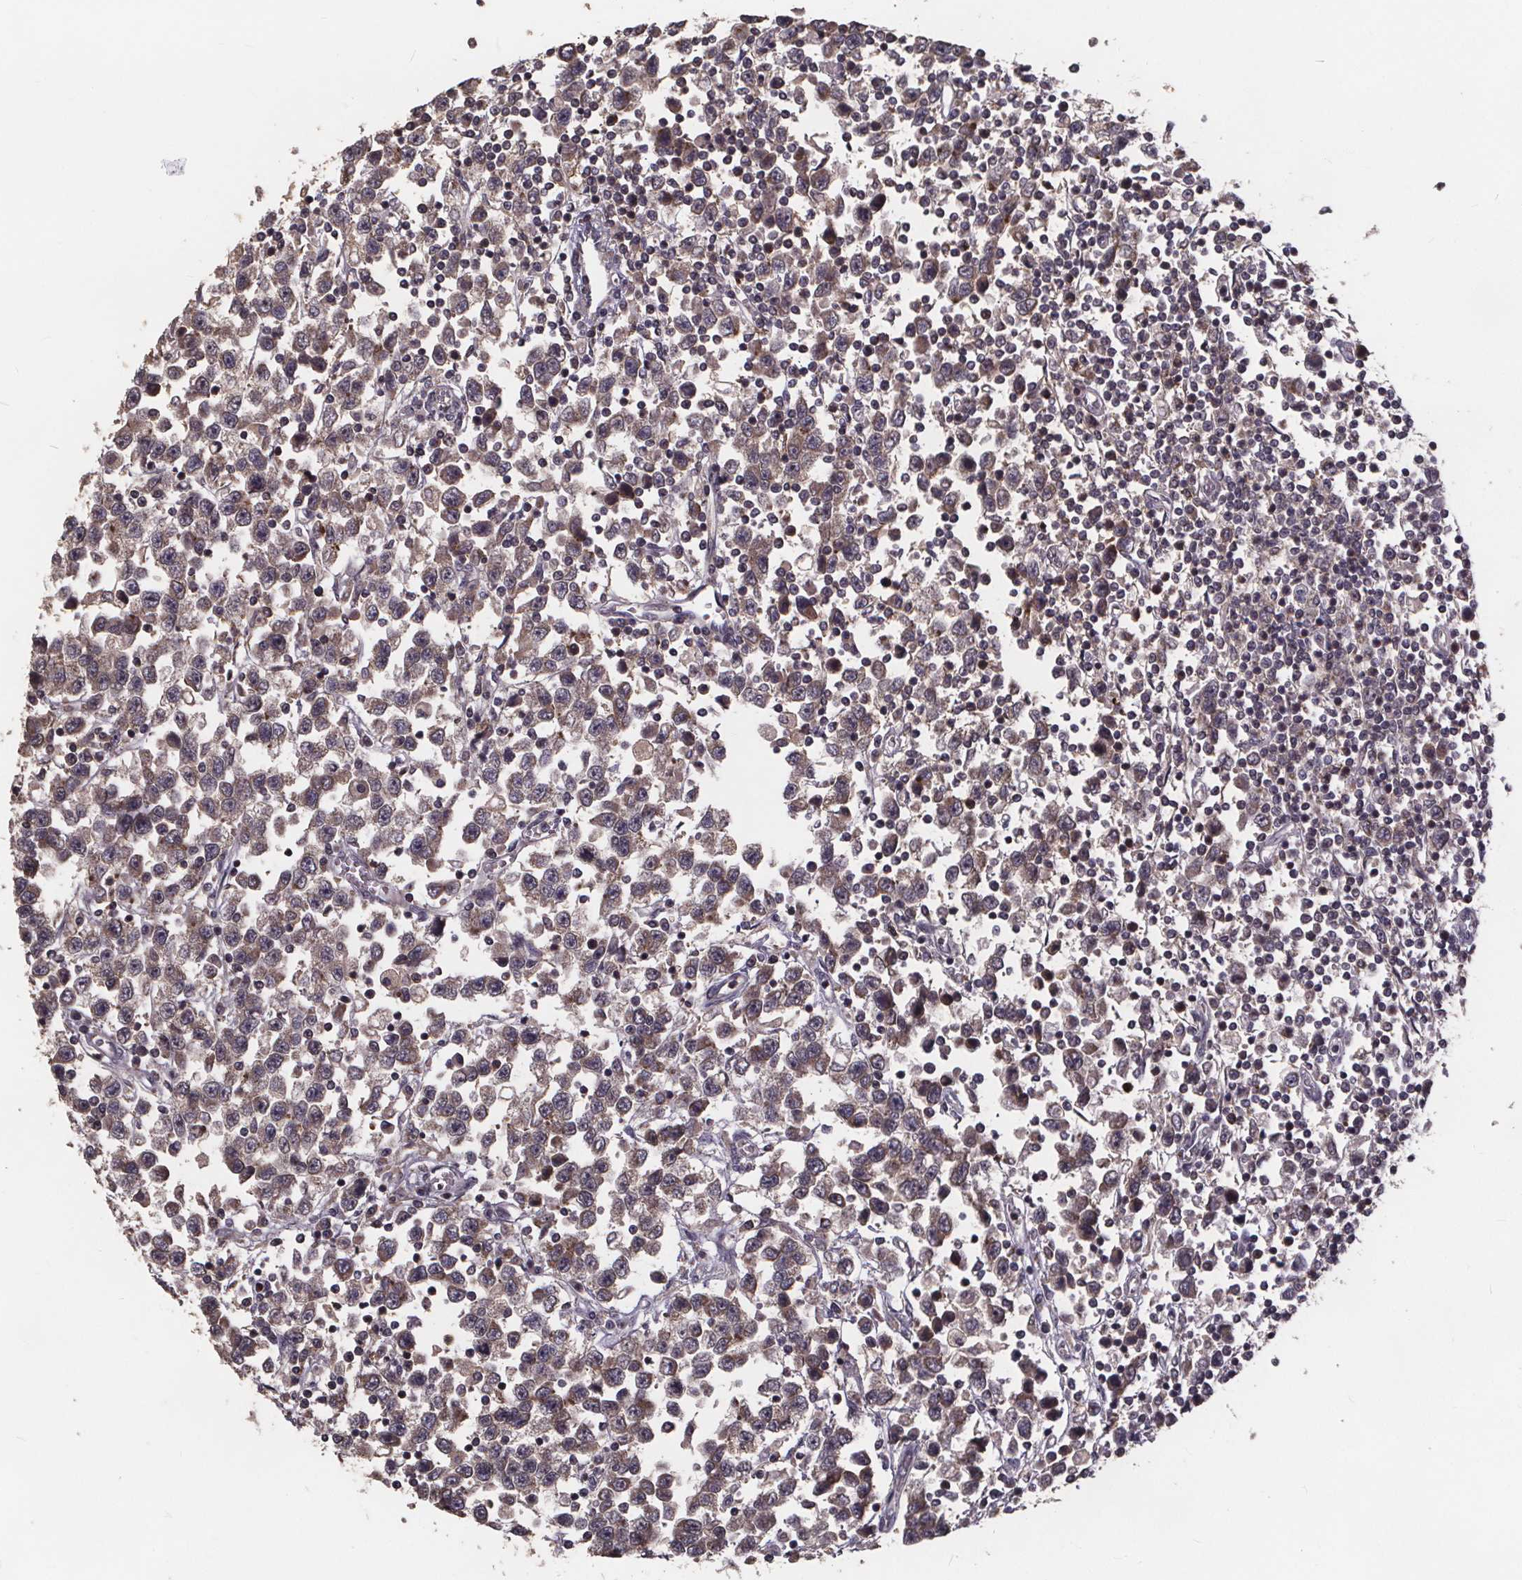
{"staining": {"intensity": "weak", "quantity": "25%-75%", "location": "cytoplasmic/membranous"}, "tissue": "testis cancer", "cell_type": "Tumor cells", "image_type": "cancer", "snomed": [{"axis": "morphology", "description": "Seminoma, NOS"}, {"axis": "topography", "description": "Testis"}], "caption": "Immunohistochemistry of human testis seminoma shows low levels of weak cytoplasmic/membranous staining in about 25%-75% of tumor cells.", "gene": "YME1L1", "patient": {"sex": "male", "age": 34}}